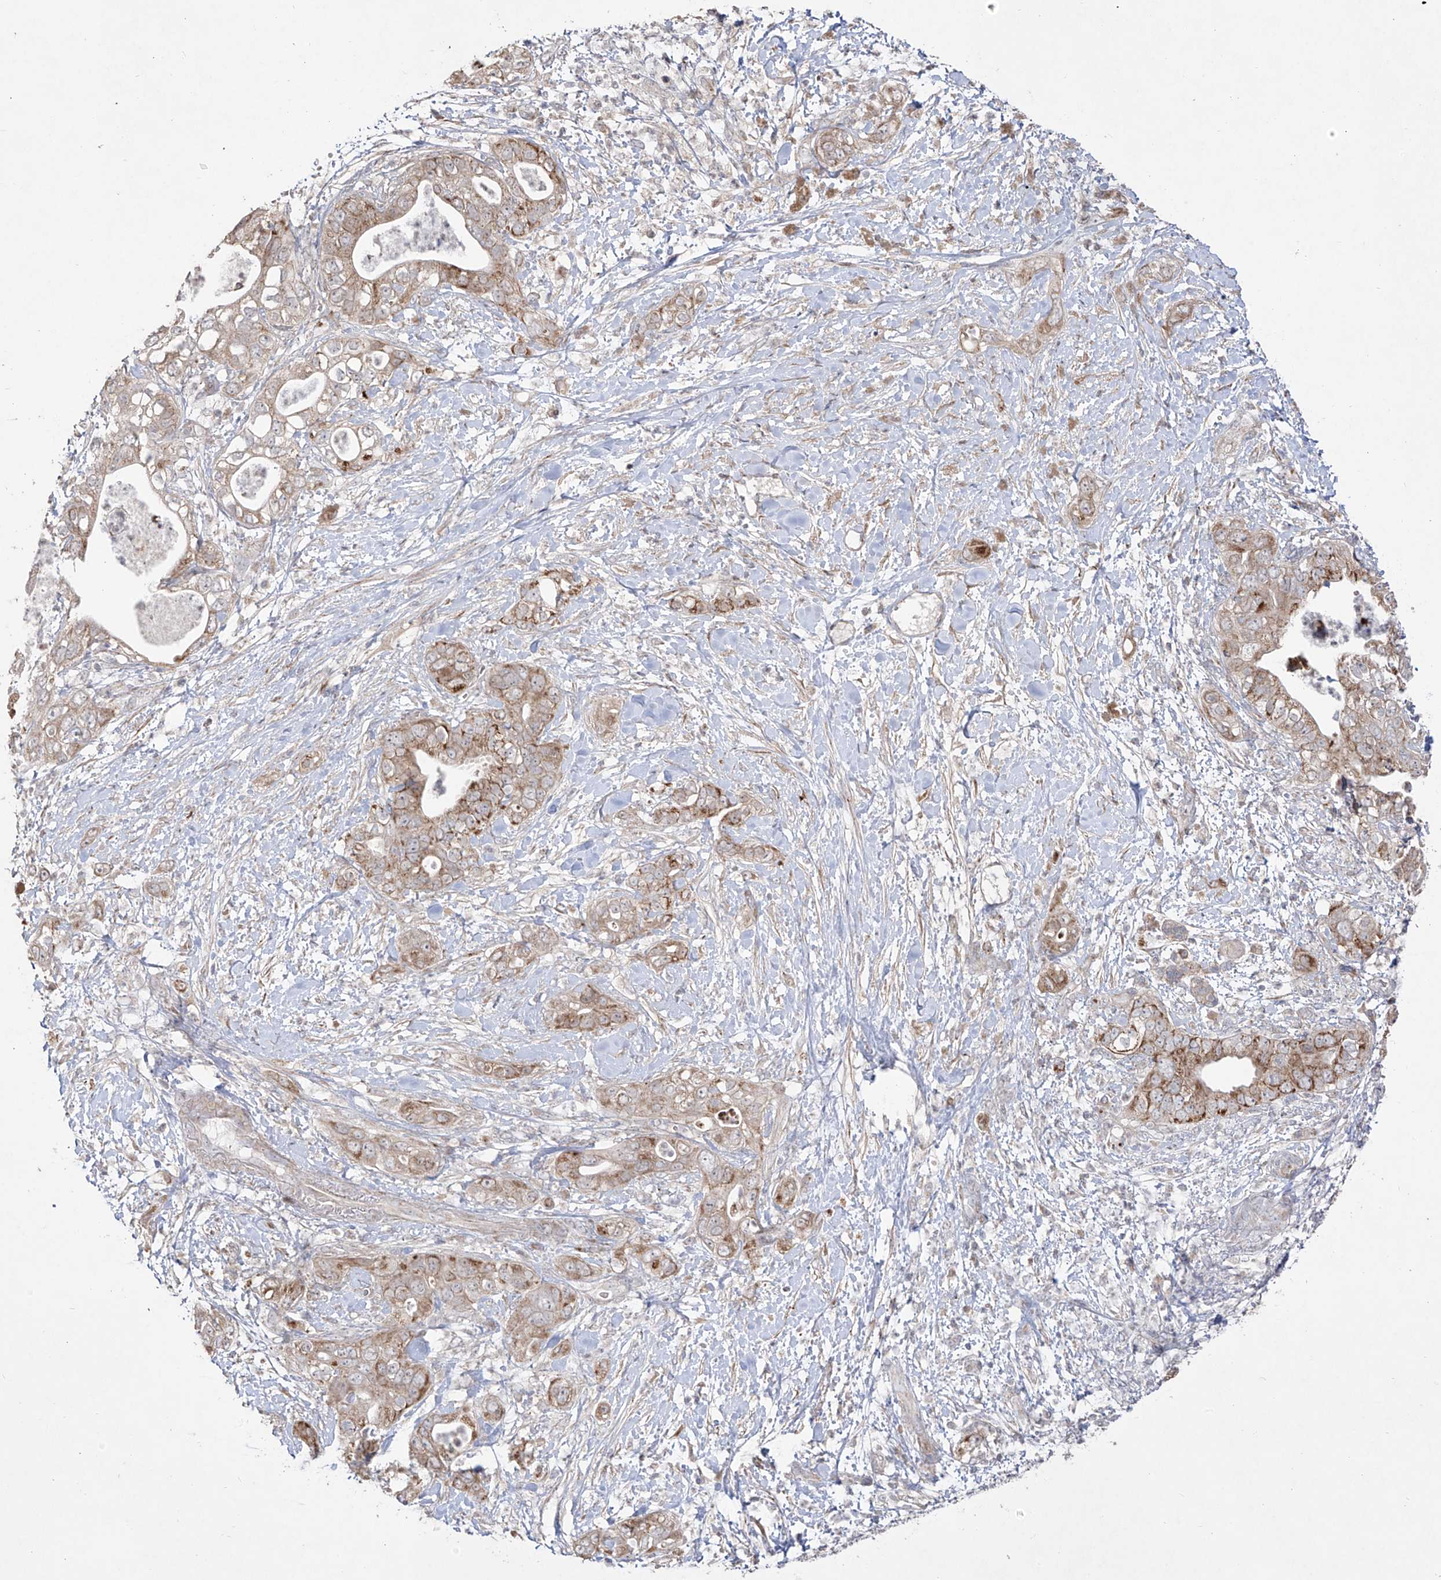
{"staining": {"intensity": "moderate", "quantity": "25%-75%", "location": "cytoplasmic/membranous"}, "tissue": "pancreatic cancer", "cell_type": "Tumor cells", "image_type": "cancer", "snomed": [{"axis": "morphology", "description": "Adenocarcinoma, NOS"}, {"axis": "topography", "description": "Pancreas"}], "caption": "A high-resolution image shows IHC staining of adenocarcinoma (pancreatic), which displays moderate cytoplasmic/membranous positivity in about 25%-75% of tumor cells.", "gene": "YKT6", "patient": {"sex": "female", "age": 78}}